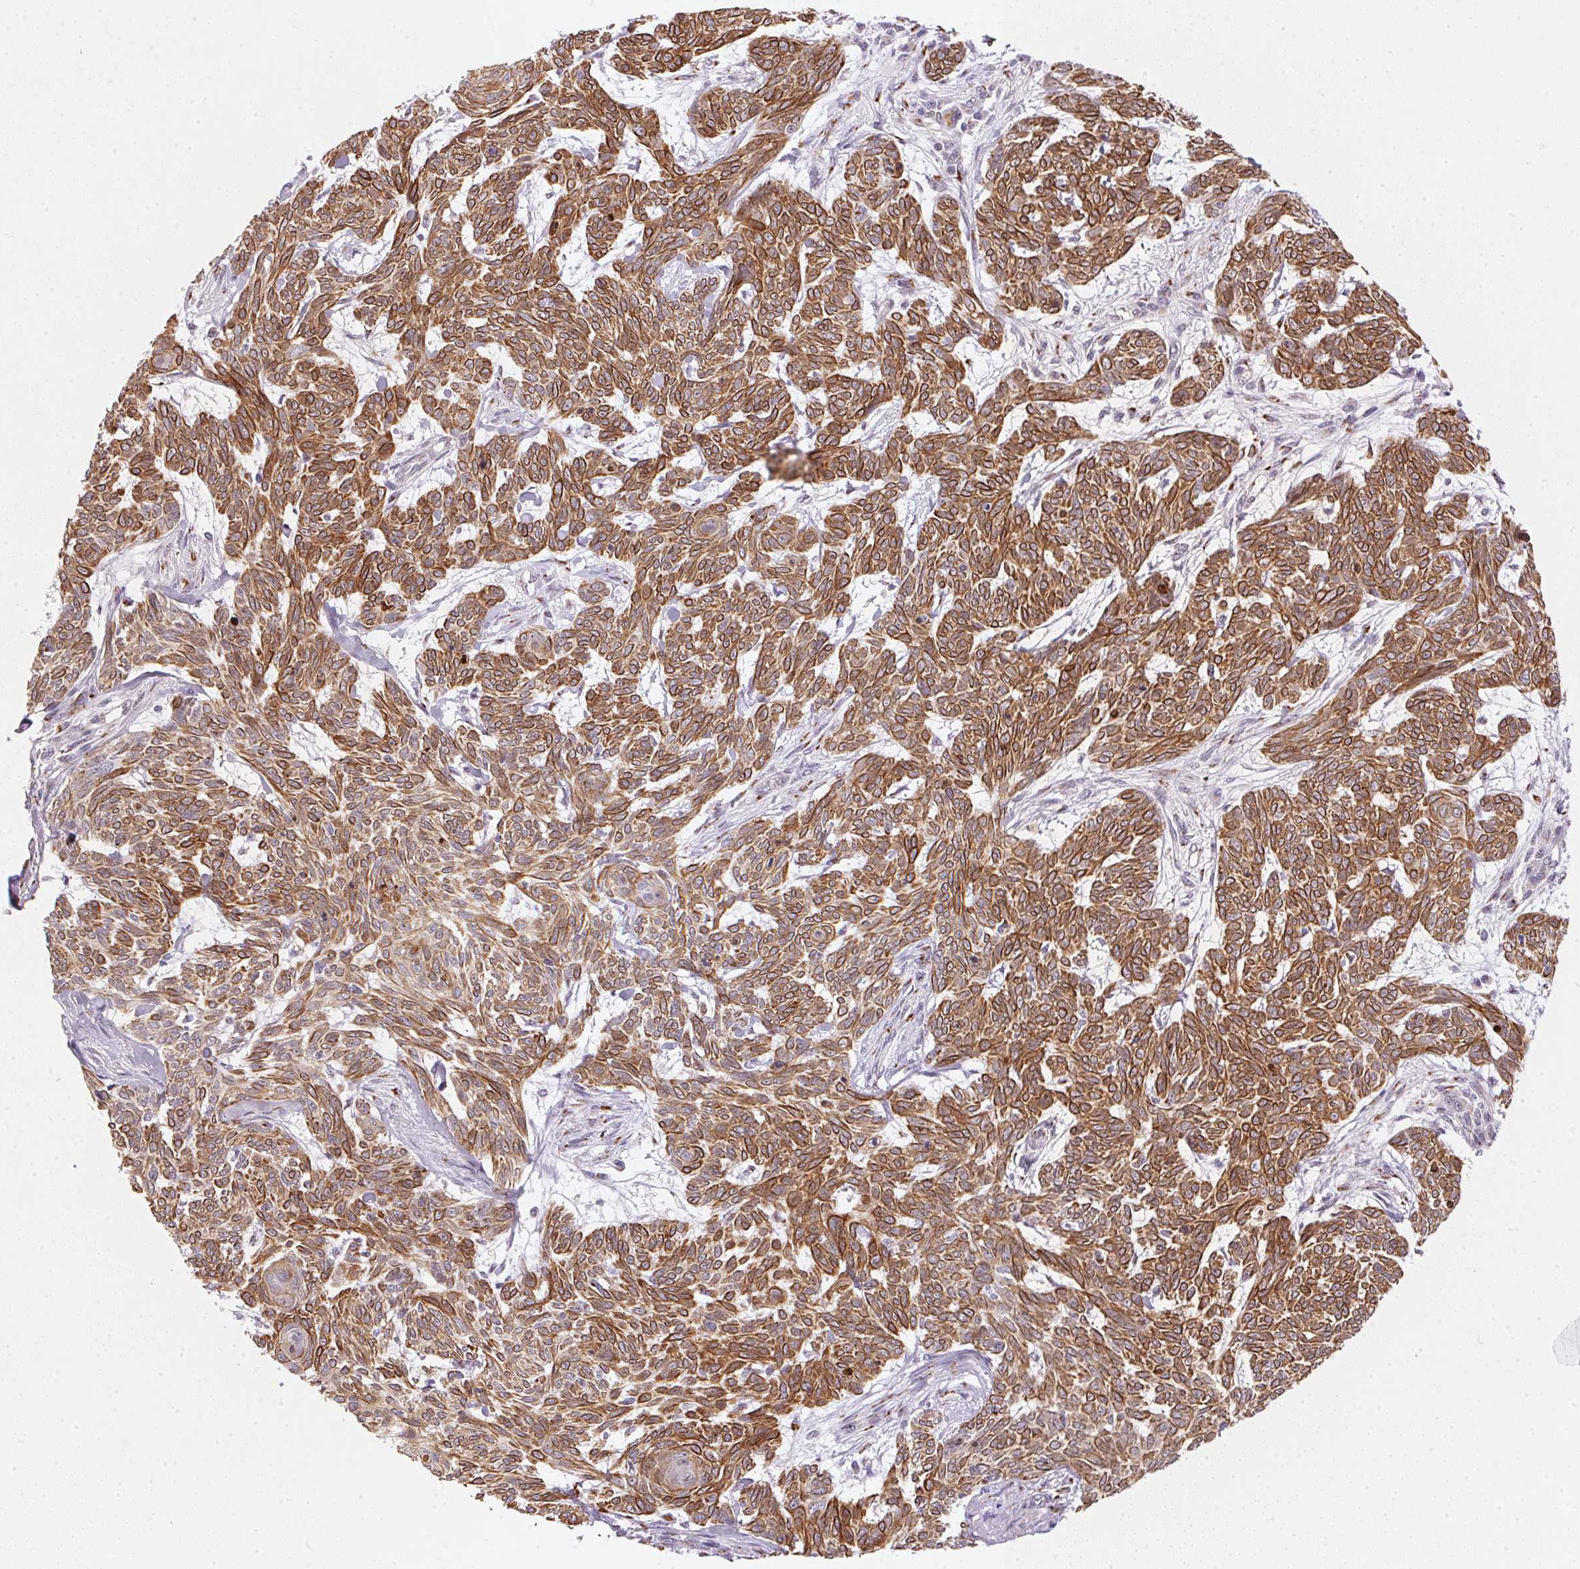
{"staining": {"intensity": "strong", "quantity": ">75%", "location": "cytoplasmic/membranous"}, "tissue": "skin cancer", "cell_type": "Tumor cells", "image_type": "cancer", "snomed": [{"axis": "morphology", "description": "Basal cell carcinoma"}, {"axis": "topography", "description": "Skin"}], "caption": "A brown stain shows strong cytoplasmic/membranous staining of a protein in human basal cell carcinoma (skin) tumor cells.", "gene": "RAB22A", "patient": {"sex": "female", "age": 93}}